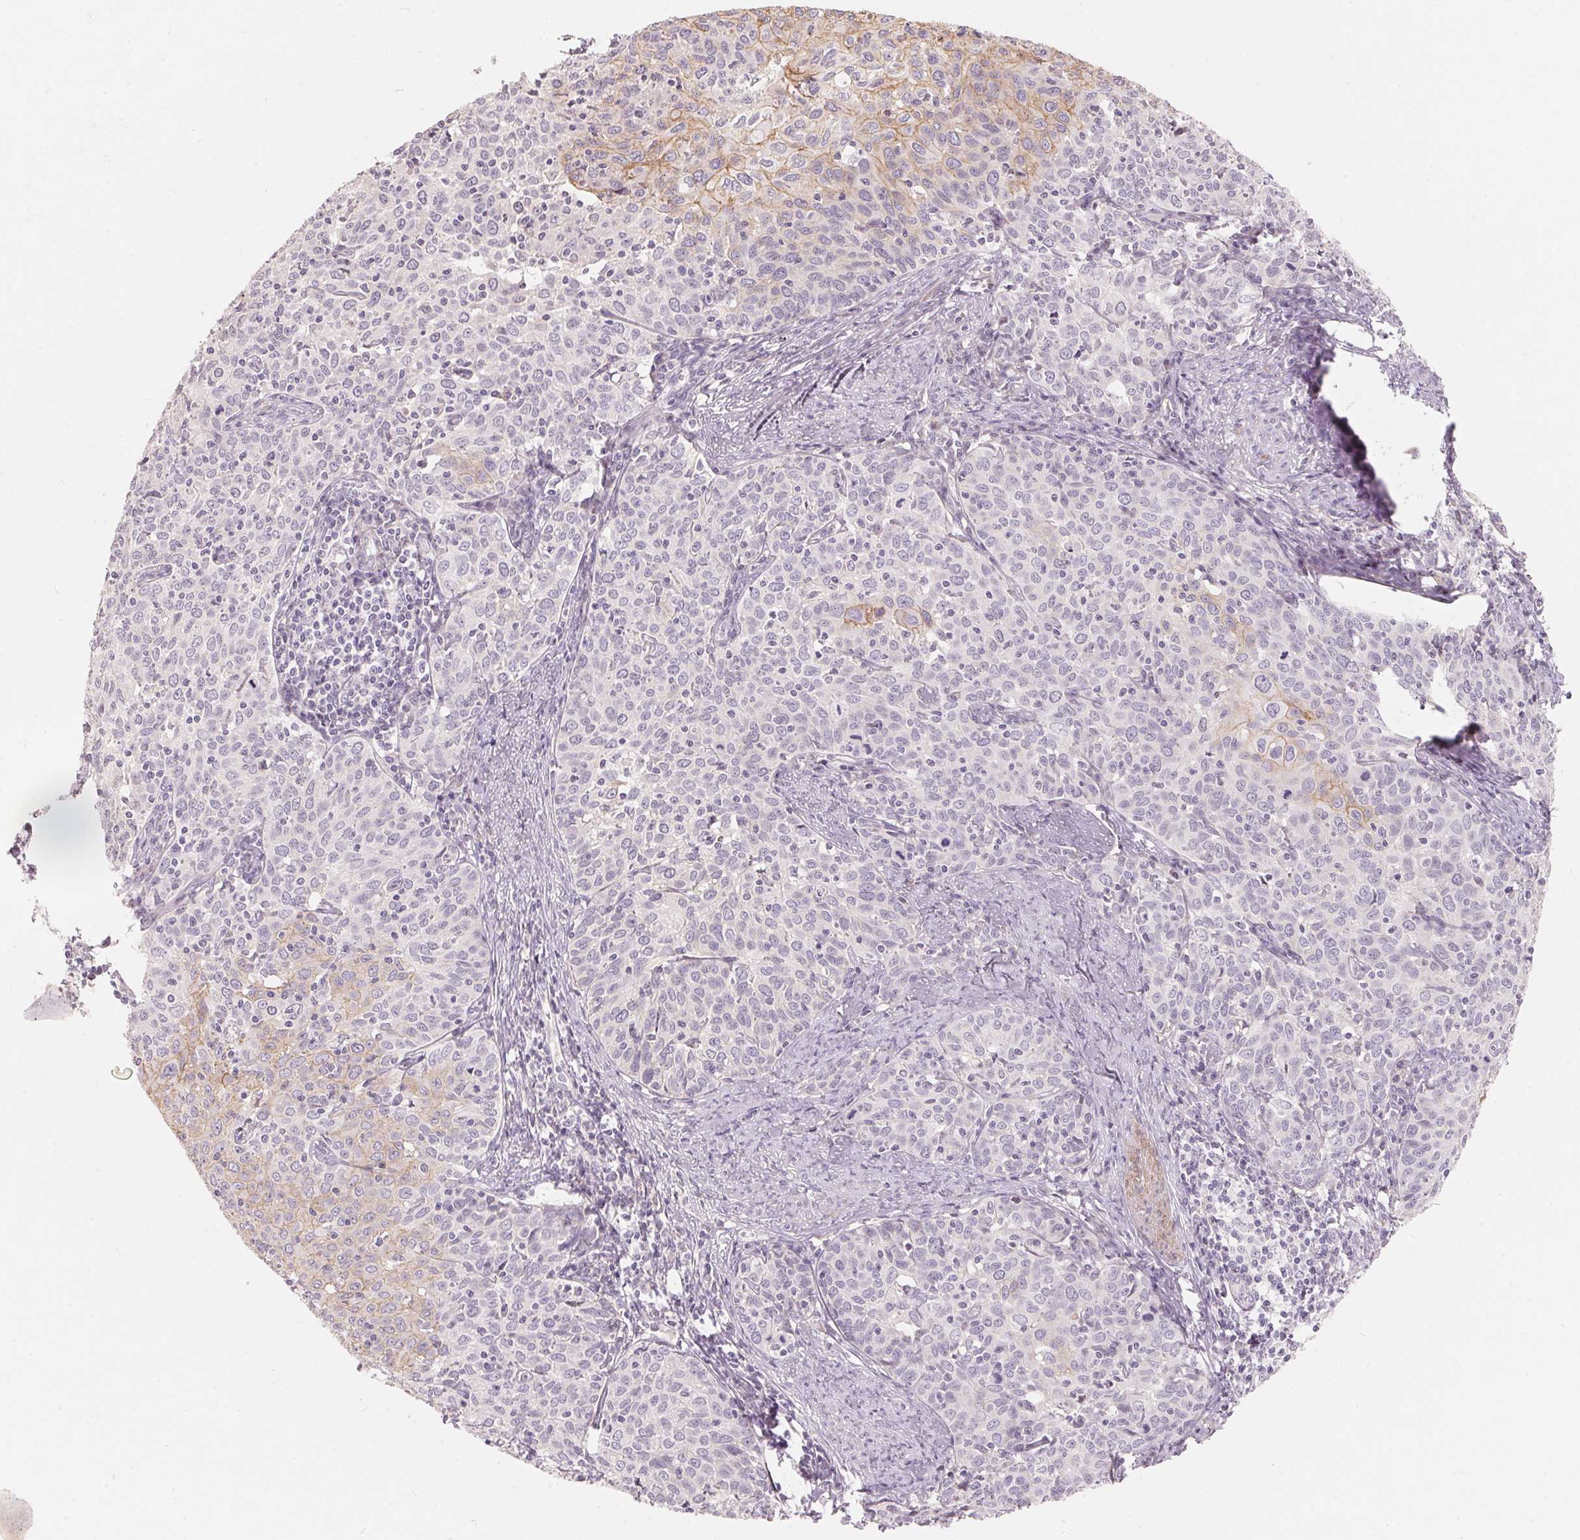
{"staining": {"intensity": "weak", "quantity": "<25%", "location": "cytoplasmic/membranous"}, "tissue": "cervical cancer", "cell_type": "Tumor cells", "image_type": "cancer", "snomed": [{"axis": "morphology", "description": "Squamous cell carcinoma, NOS"}, {"axis": "topography", "description": "Cervix"}], "caption": "Human cervical cancer (squamous cell carcinoma) stained for a protein using immunohistochemistry (IHC) demonstrates no staining in tumor cells.", "gene": "TP53AIP1", "patient": {"sex": "female", "age": 62}}